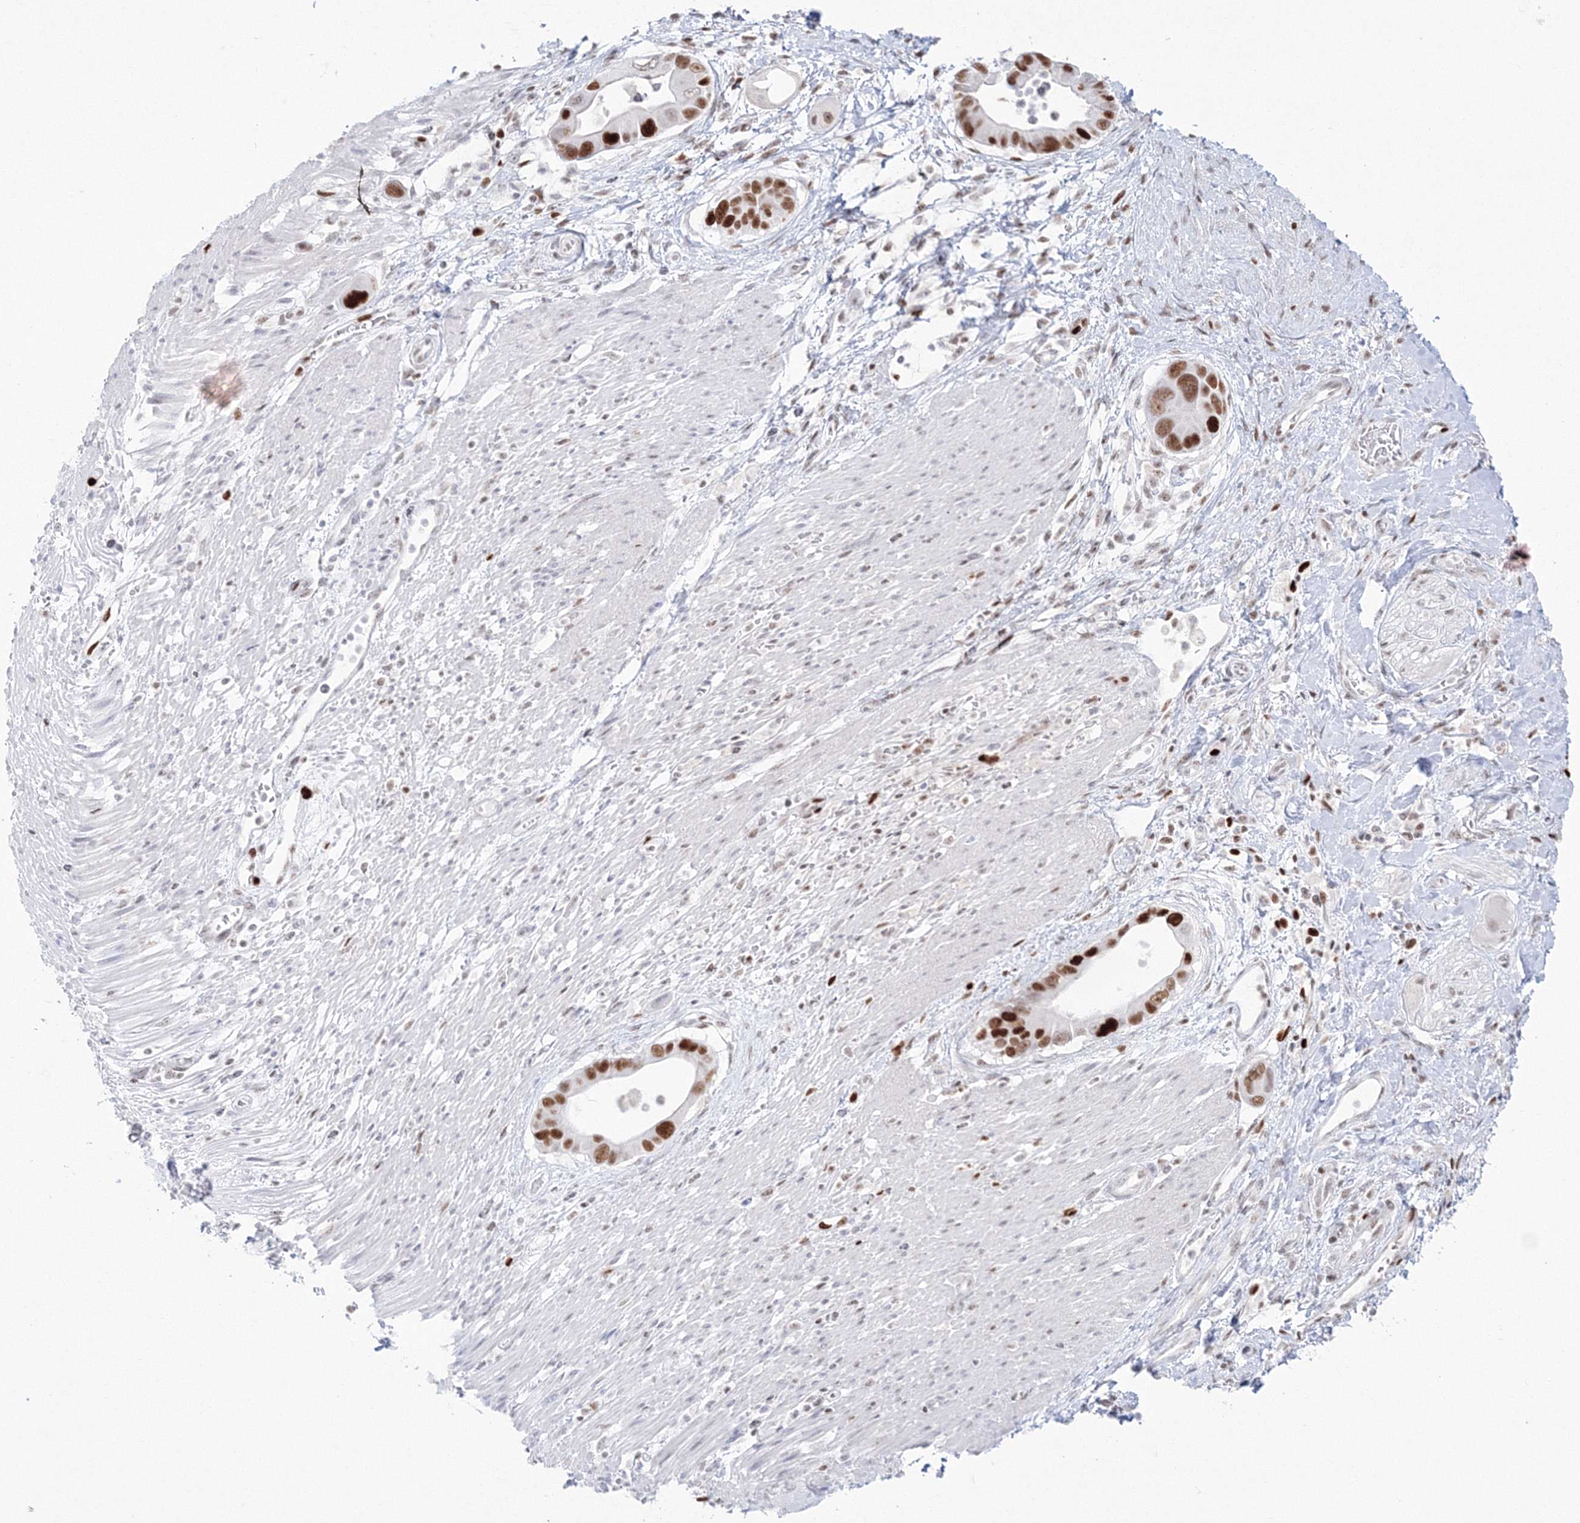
{"staining": {"intensity": "moderate", "quantity": ">75%", "location": "nuclear"}, "tissue": "pancreatic cancer", "cell_type": "Tumor cells", "image_type": "cancer", "snomed": [{"axis": "morphology", "description": "Adenocarcinoma, NOS"}, {"axis": "topography", "description": "Pancreas"}], "caption": "Immunohistochemistry image of human pancreatic cancer (adenocarcinoma) stained for a protein (brown), which reveals medium levels of moderate nuclear positivity in approximately >75% of tumor cells.", "gene": "LIG1", "patient": {"sex": "male", "age": 68}}